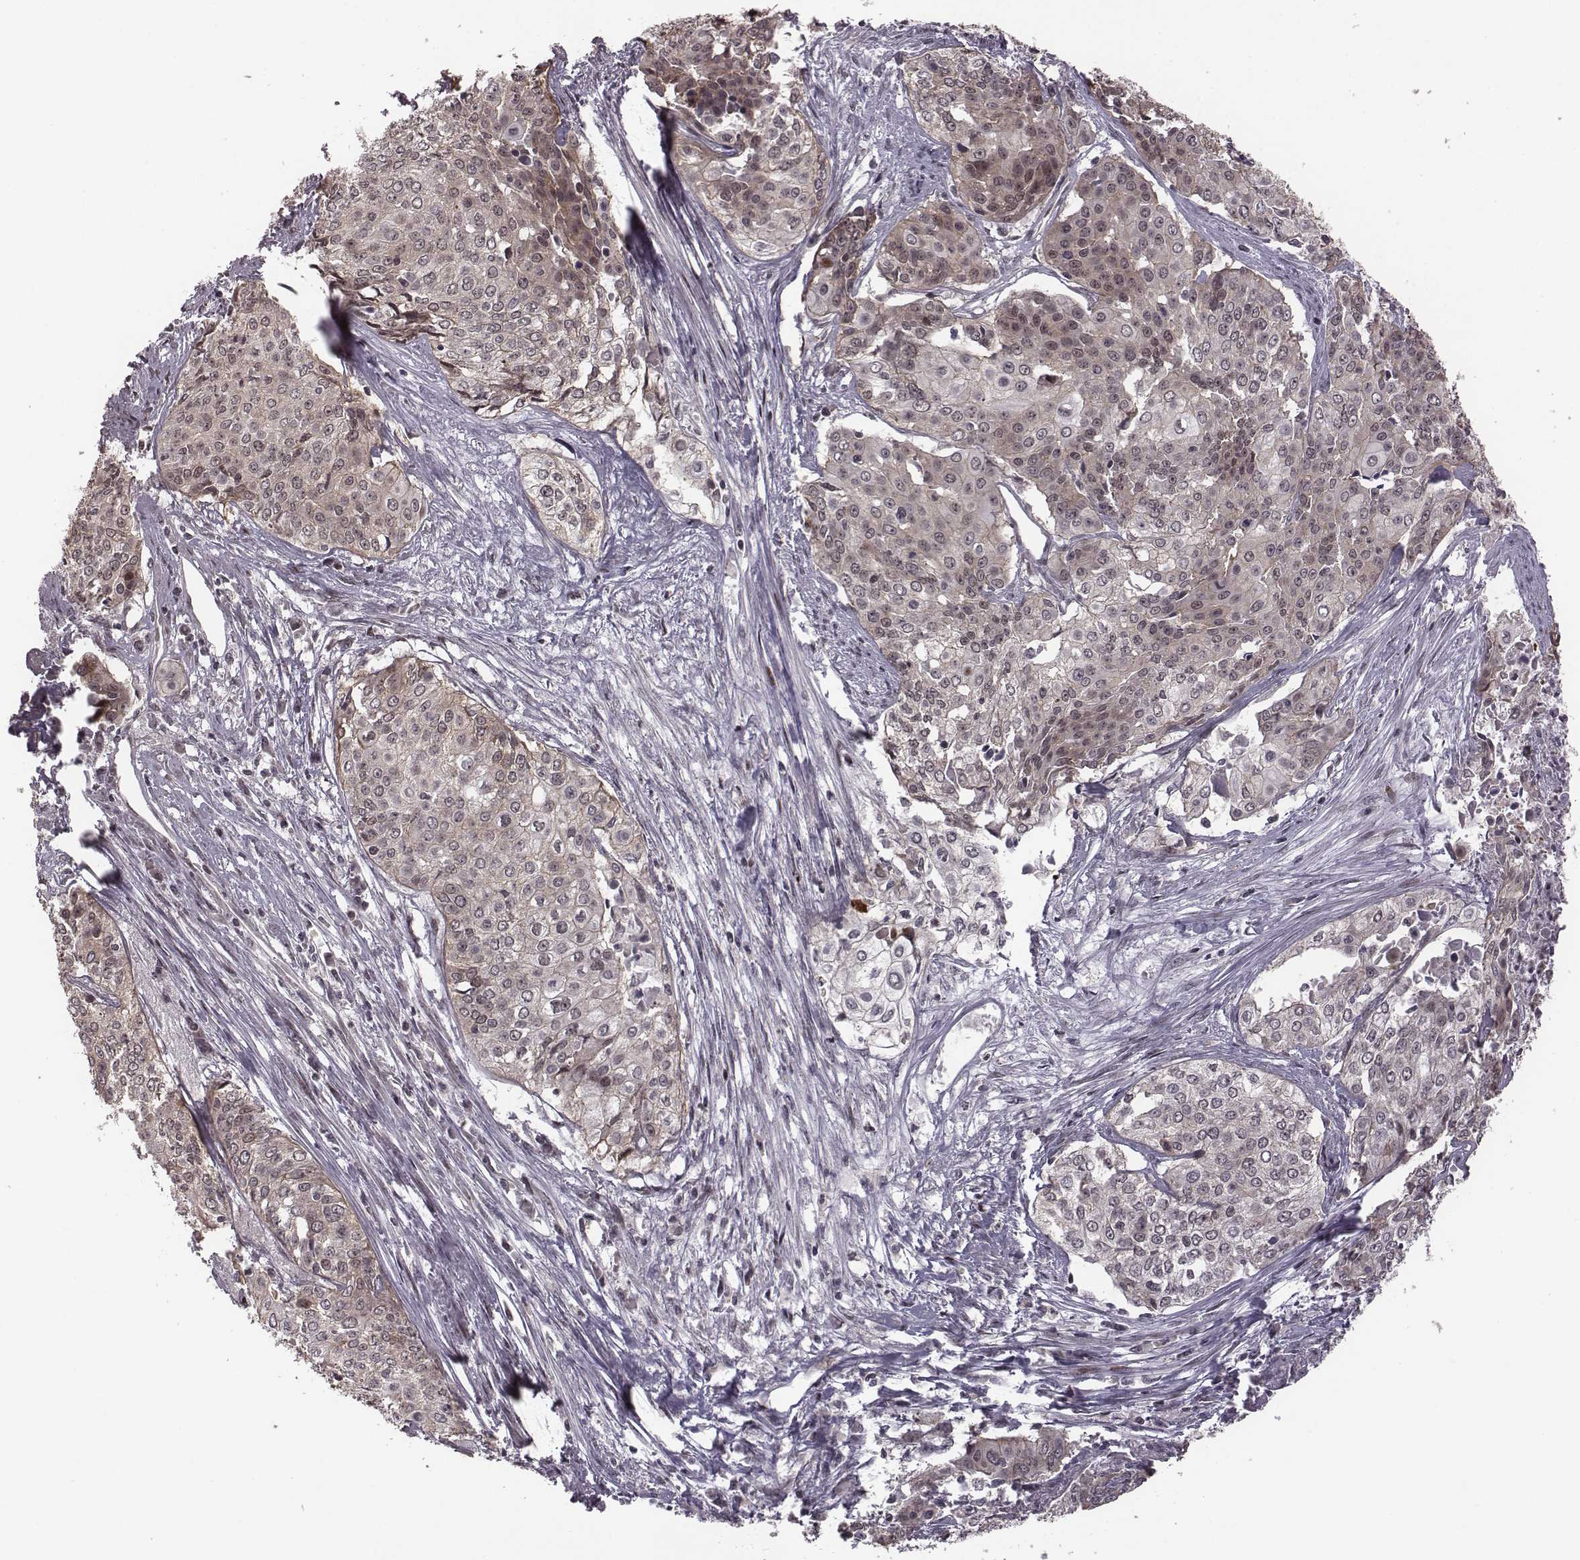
{"staining": {"intensity": "negative", "quantity": "none", "location": "none"}, "tissue": "cervical cancer", "cell_type": "Tumor cells", "image_type": "cancer", "snomed": [{"axis": "morphology", "description": "Squamous cell carcinoma, NOS"}, {"axis": "topography", "description": "Cervix"}], "caption": "A photomicrograph of human cervical squamous cell carcinoma is negative for staining in tumor cells. Nuclei are stained in blue.", "gene": "RPL3", "patient": {"sex": "female", "age": 39}}